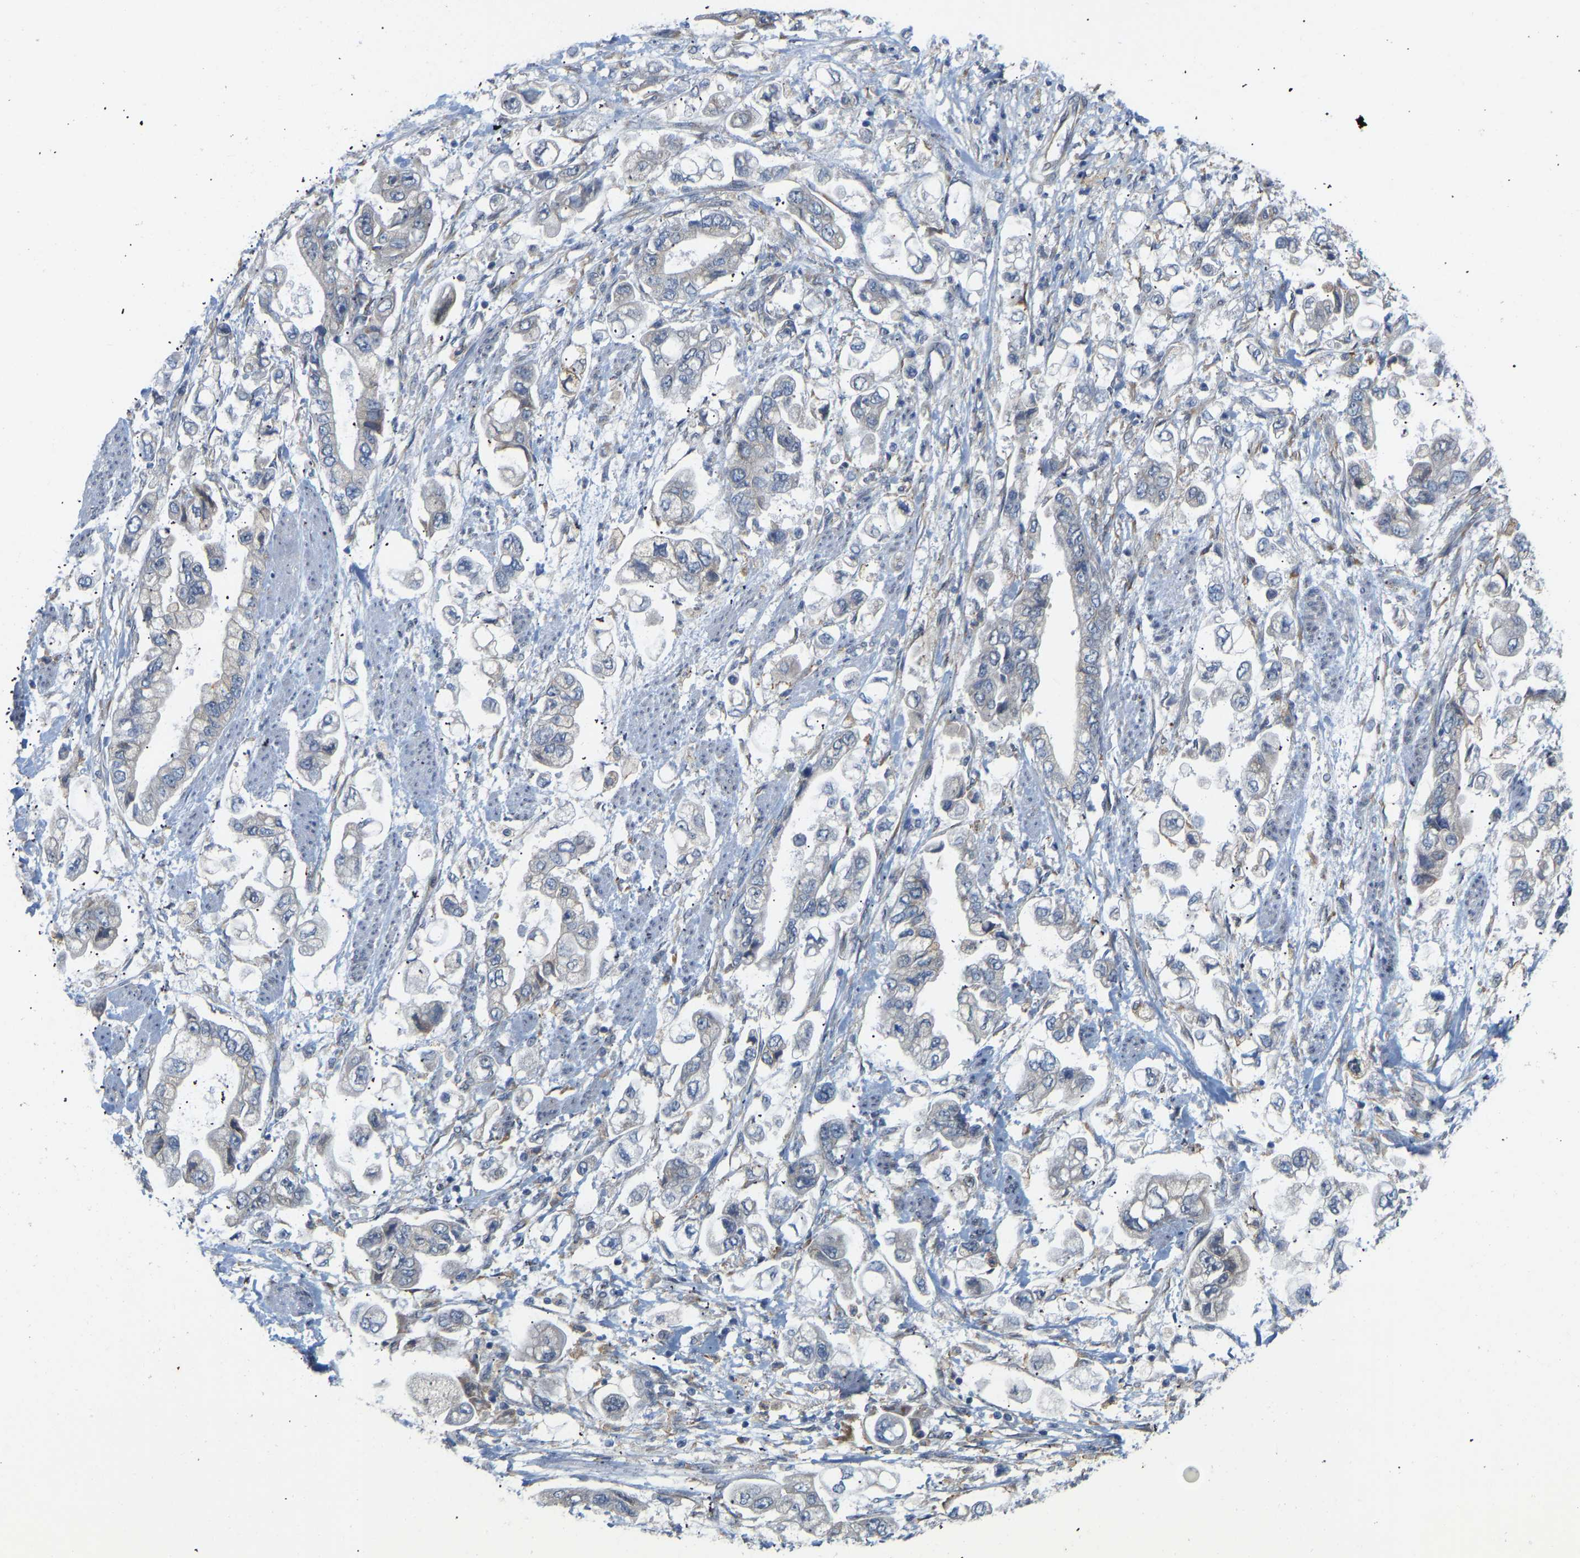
{"staining": {"intensity": "negative", "quantity": "none", "location": "none"}, "tissue": "stomach cancer", "cell_type": "Tumor cells", "image_type": "cancer", "snomed": [{"axis": "morphology", "description": "Normal tissue, NOS"}, {"axis": "morphology", "description": "Adenocarcinoma, NOS"}, {"axis": "topography", "description": "Stomach"}], "caption": "High magnification brightfield microscopy of stomach adenocarcinoma stained with DAB (brown) and counterstained with hematoxylin (blue): tumor cells show no significant staining. (DAB immunohistochemistry, high magnification).", "gene": "BEND3", "patient": {"sex": "male", "age": 62}}